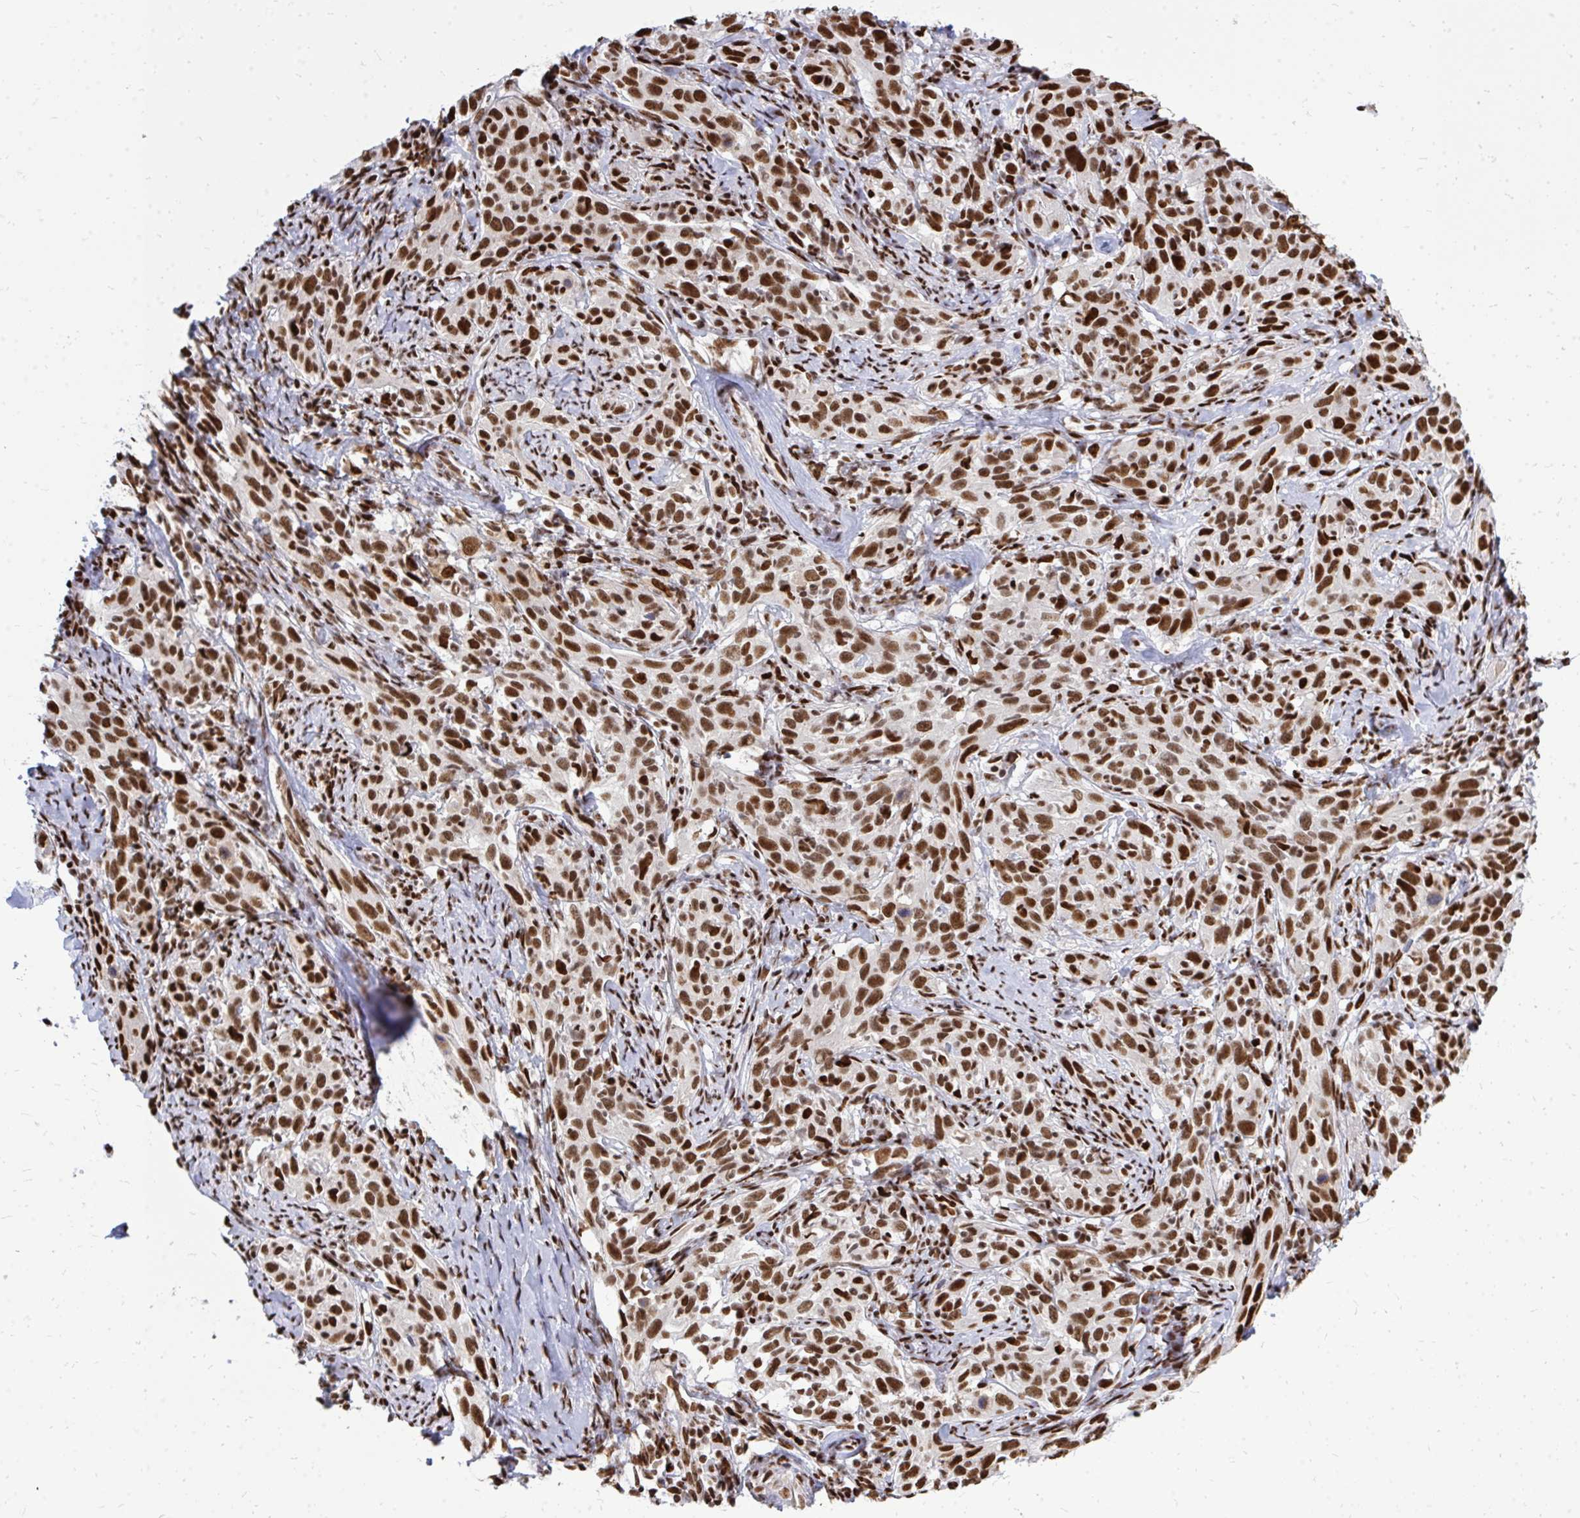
{"staining": {"intensity": "strong", "quantity": ">75%", "location": "nuclear"}, "tissue": "cervical cancer", "cell_type": "Tumor cells", "image_type": "cancer", "snomed": [{"axis": "morphology", "description": "Normal tissue, NOS"}, {"axis": "morphology", "description": "Squamous cell carcinoma, NOS"}, {"axis": "topography", "description": "Cervix"}], "caption": "Cervical cancer (squamous cell carcinoma) stained with a brown dye exhibits strong nuclear positive positivity in about >75% of tumor cells.", "gene": "TBL1Y", "patient": {"sex": "female", "age": 51}}